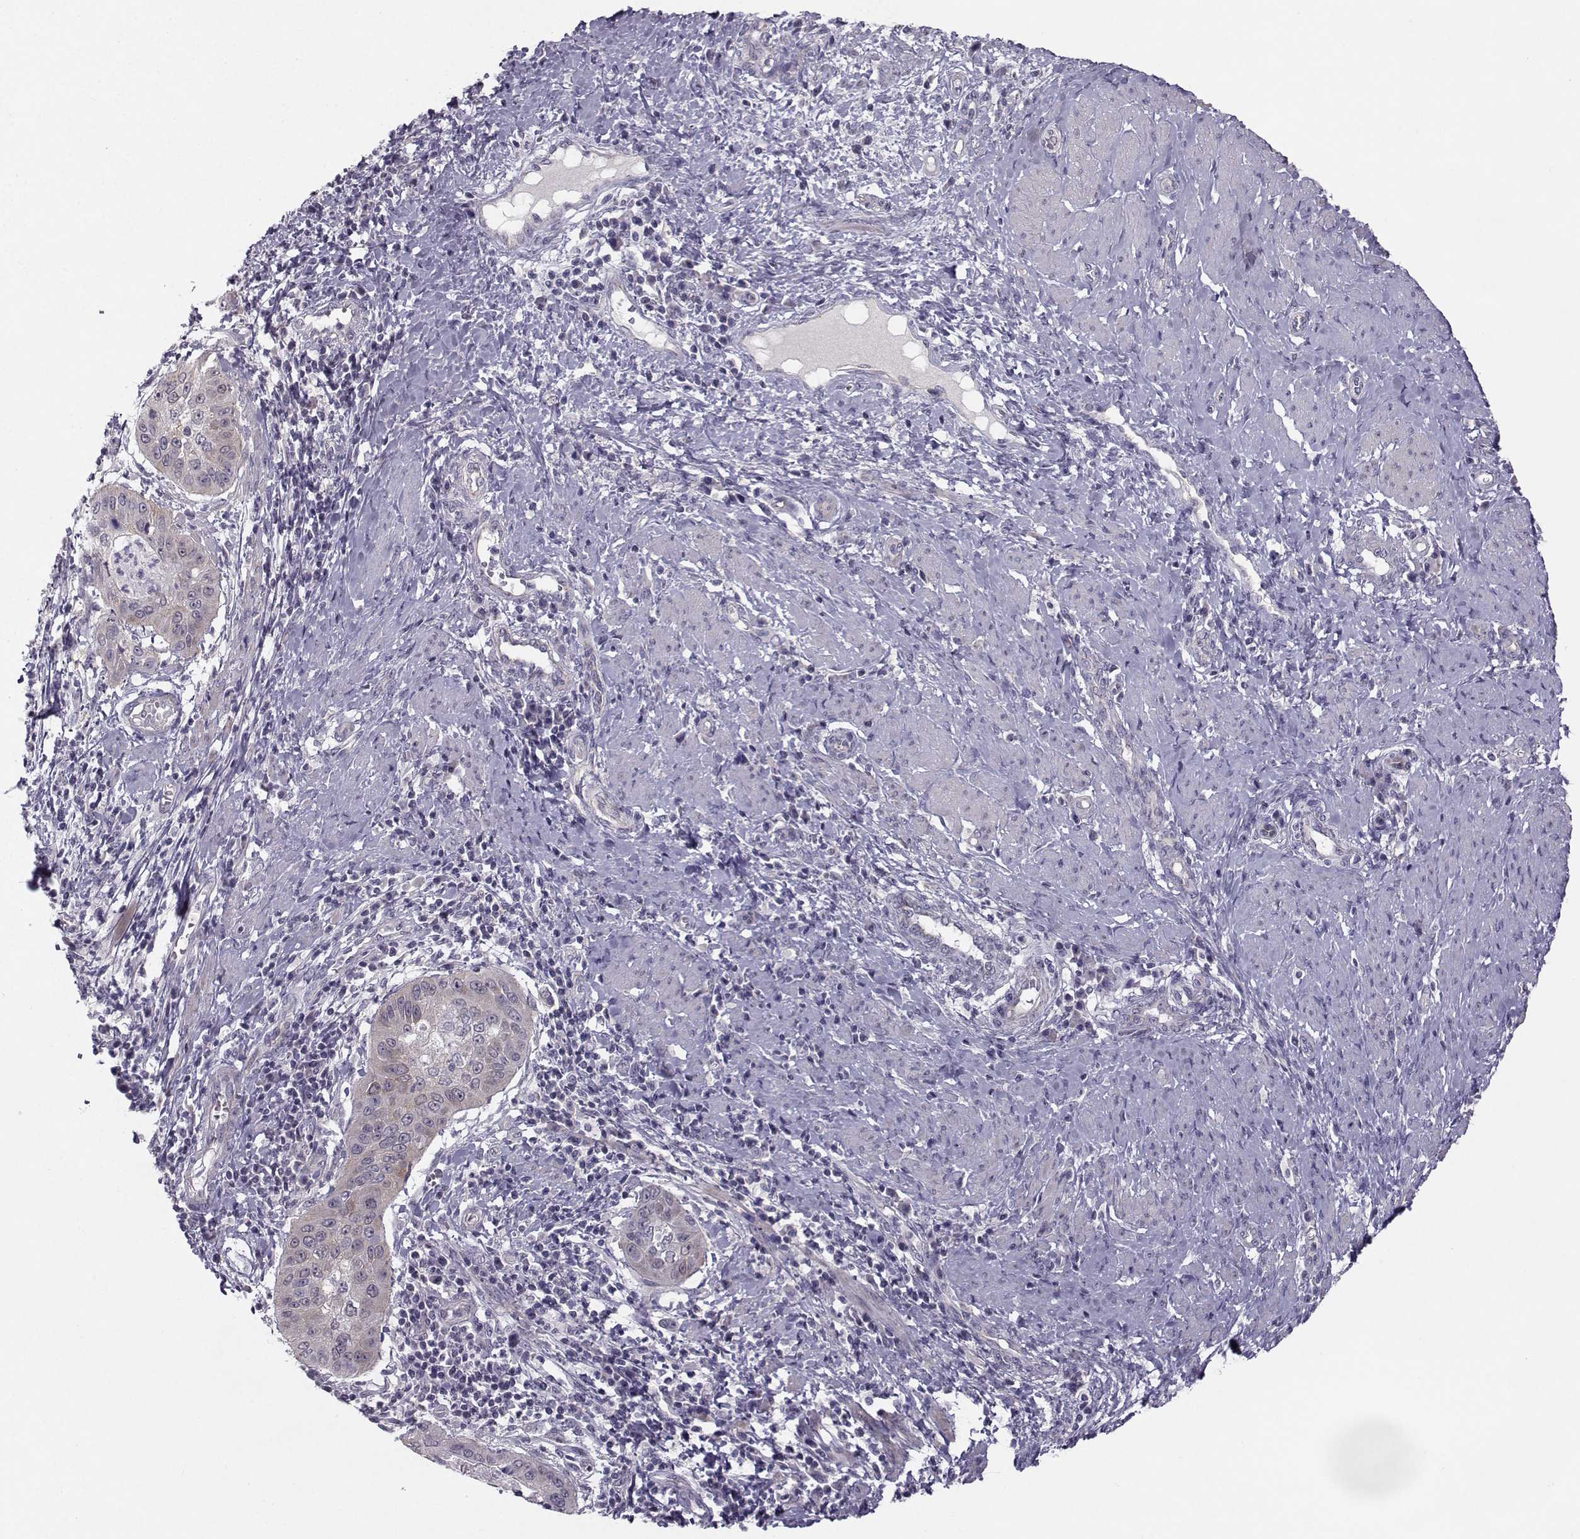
{"staining": {"intensity": "weak", "quantity": "25%-75%", "location": "cytoplasmic/membranous"}, "tissue": "cervical cancer", "cell_type": "Tumor cells", "image_type": "cancer", "snomed": [{"axis": "morphology", "description": "Squamous cell carcinoma, NOS"}, {"axis": "topography", "description": "Cervix"}], "caption": "Immunohistochemistry histopathology image of human cervical squamous cell carcinoma stained for a protein (brown), which demonstrates low levels of weak cytoplasmic/membranous staining in about 25%-75% of tumor cells.", "gene": "MAST1", "patient": {"sex": "female", "age": 39}}